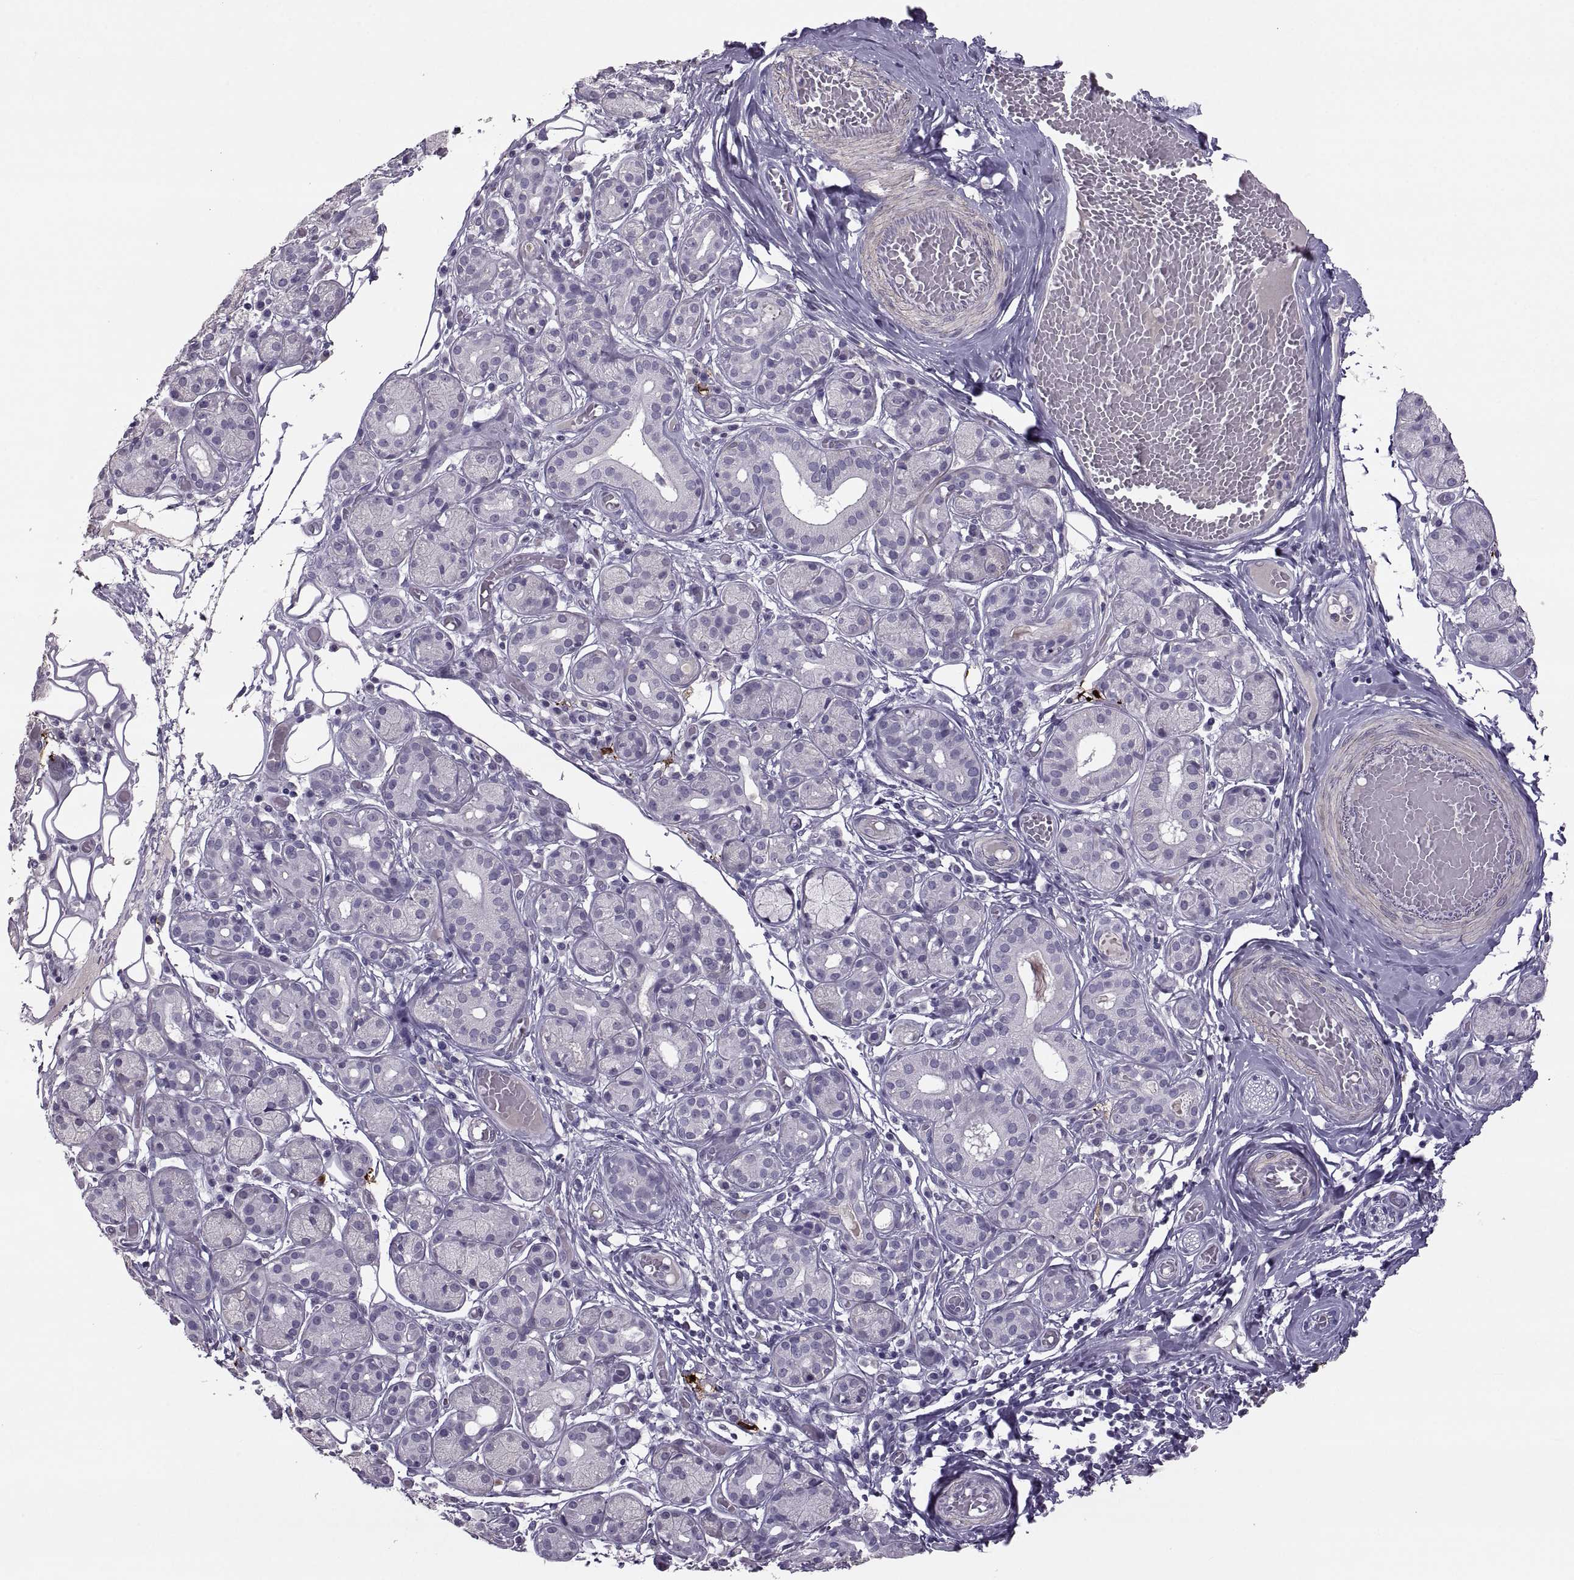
{"staining": {"intensity": "negative", "quantity": "none", "location": "none"}, "tissue": "salivary gland", "cell_type": "Glandular cells", "image_type": "normal", "snomed": [{"axis": "morphology", "description": "Normal tissue, NOS"}, {"axis": "topography", "description": "Salivary gland"}, {"axis": "topography", "description": "Peripheral nerve tissue"}], "caption": "A micrograph of salivary gland stained for a protein demonstrates no brown staining in glandular cells.", "gene": "IGSF1", "patient": {"sex": "male", "age": 71}}